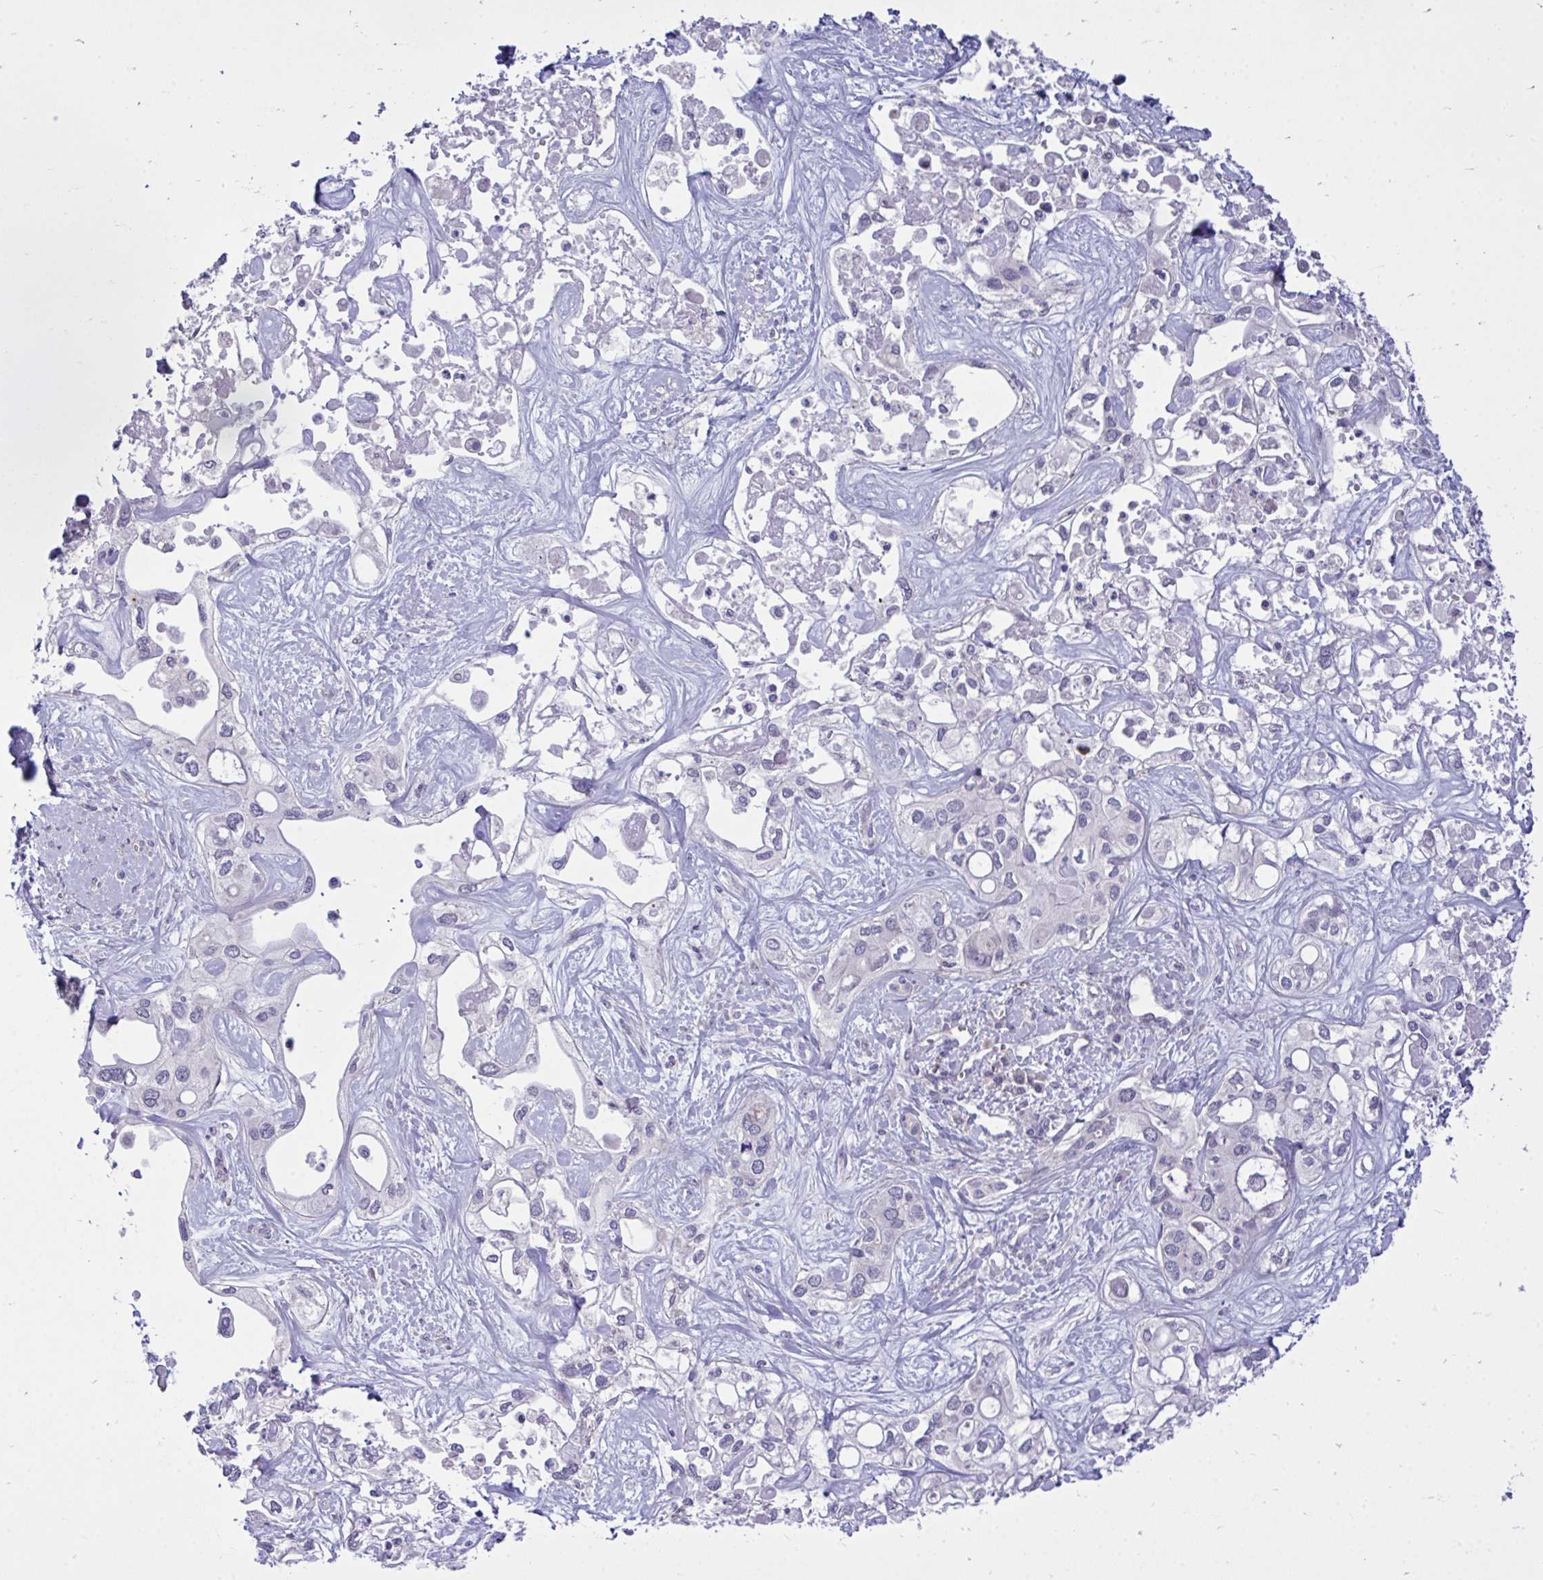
{"staining": {"intensity": "negative", "quantity": "none", "location": "none"}, "tissue": "liver cancer", "cell_type": "Tumor cells", "image_type": "cancer", "snomed": [{"axis": "morphology", "description": "Cholangiocarcinoma"}, {"axis": "topography", "description": "Liver"}], "caption": "The immunohistochemistry image has no significant positivity in tumor cells of liver cancer tissue.", "gene": "HMBOX1", "patient": {"sex": "female", "age": 64}}